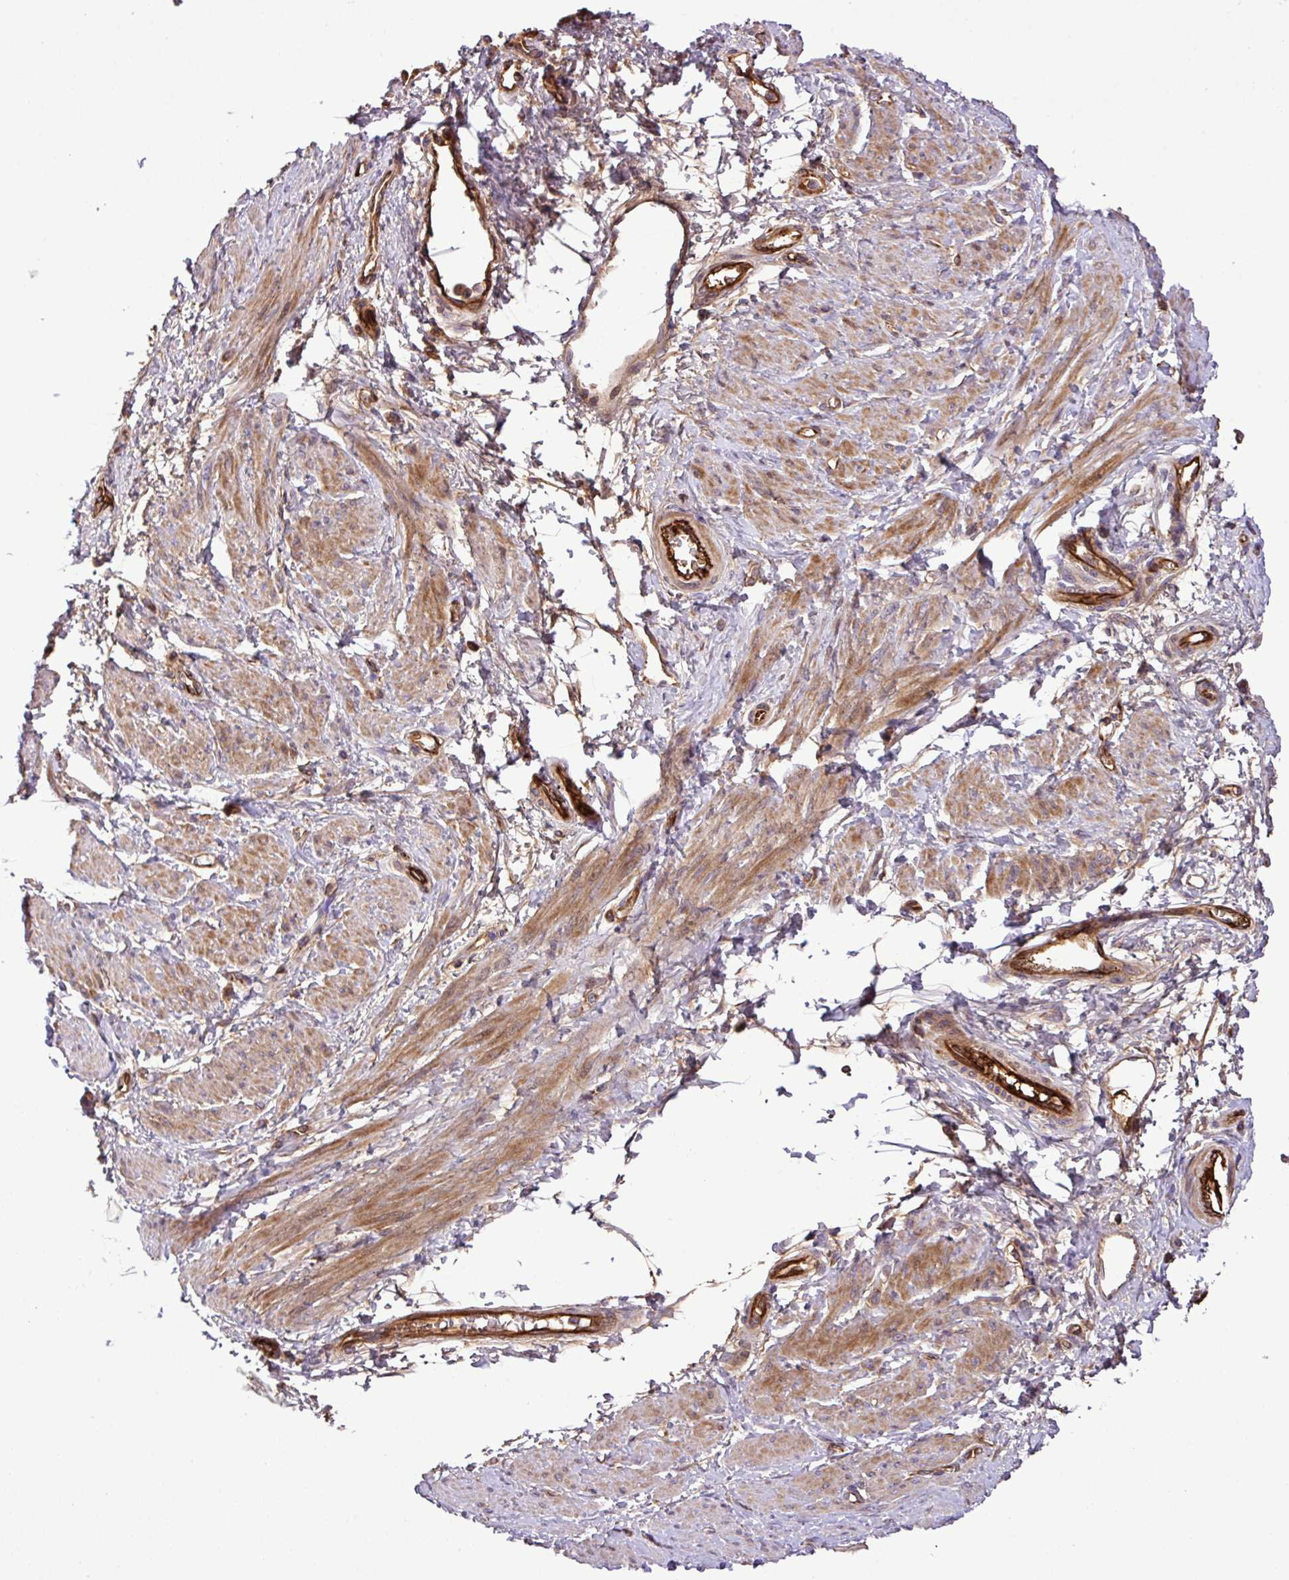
{"staining": {"intensity": "moderate", "quantity": "25%-75%", "location": "cytoplasmic/membranous"}, "tissue": "smooth muscle", "cell_type": "Smooth muscle cells", "image_type": "normal", "snomed": [{"axis": "morphology", "description": "Normal tissue, NOS"}, {"axis": "topography", "description": "Smooth muscle"}, {"axis": "topography", "description": "Uterus"}], "caption": "Protein staining reveals moderate cytoplasmic/membranous positivity in approximately 25%-75% of smooth muscle cells in unremarkable smooth muscle. (Brightfield microscopy of DAB IHC at high magnification).", "gene": "ZNF266", "patient": {"sex": "female", "age": 39}}